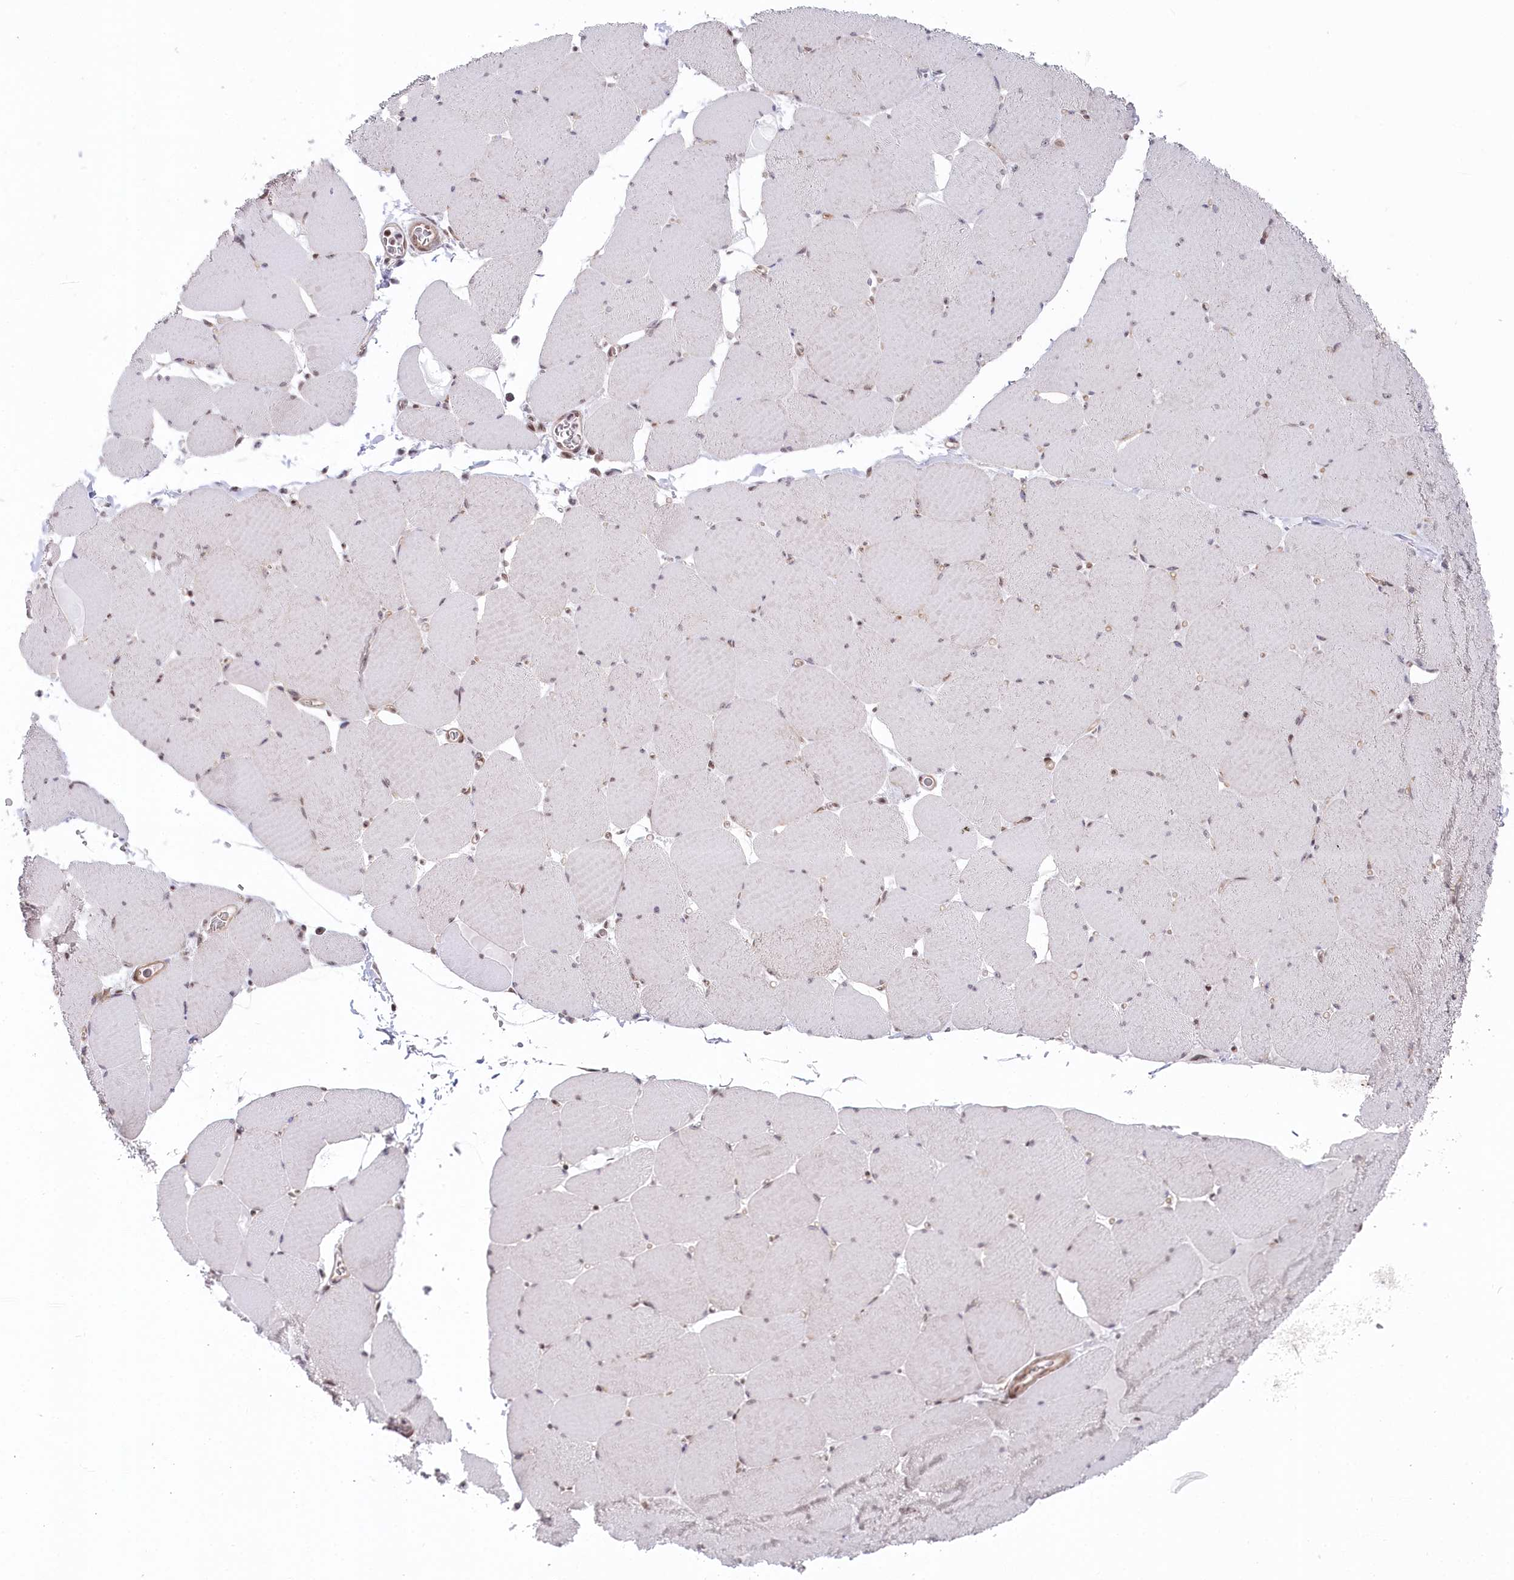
{"staining": {"intensity": "weak", "quantity": "25%-75%", "location": "cytoplasmic/membranous,nuclear"}, "tissue": "skeletal muscle", "cell_type": "Myocytes", "image_type": "normal", "snomed": [{"axis": "morphology", "description": "Normal tissue, NOS"}, {"axis": "topography", "description": "Skeletal muscle"}, {"axis": "topography", "description": "Head-Neck"}], "caption": "Protein positivity by immunohistochemistry displays weak cytoplasmic/membranous,nuclear expression in about 25%-75% of myocytes in normal skeletal muscle.", "gene": "CGGBP1", "patient": {"sex": "male", "age": 66}}